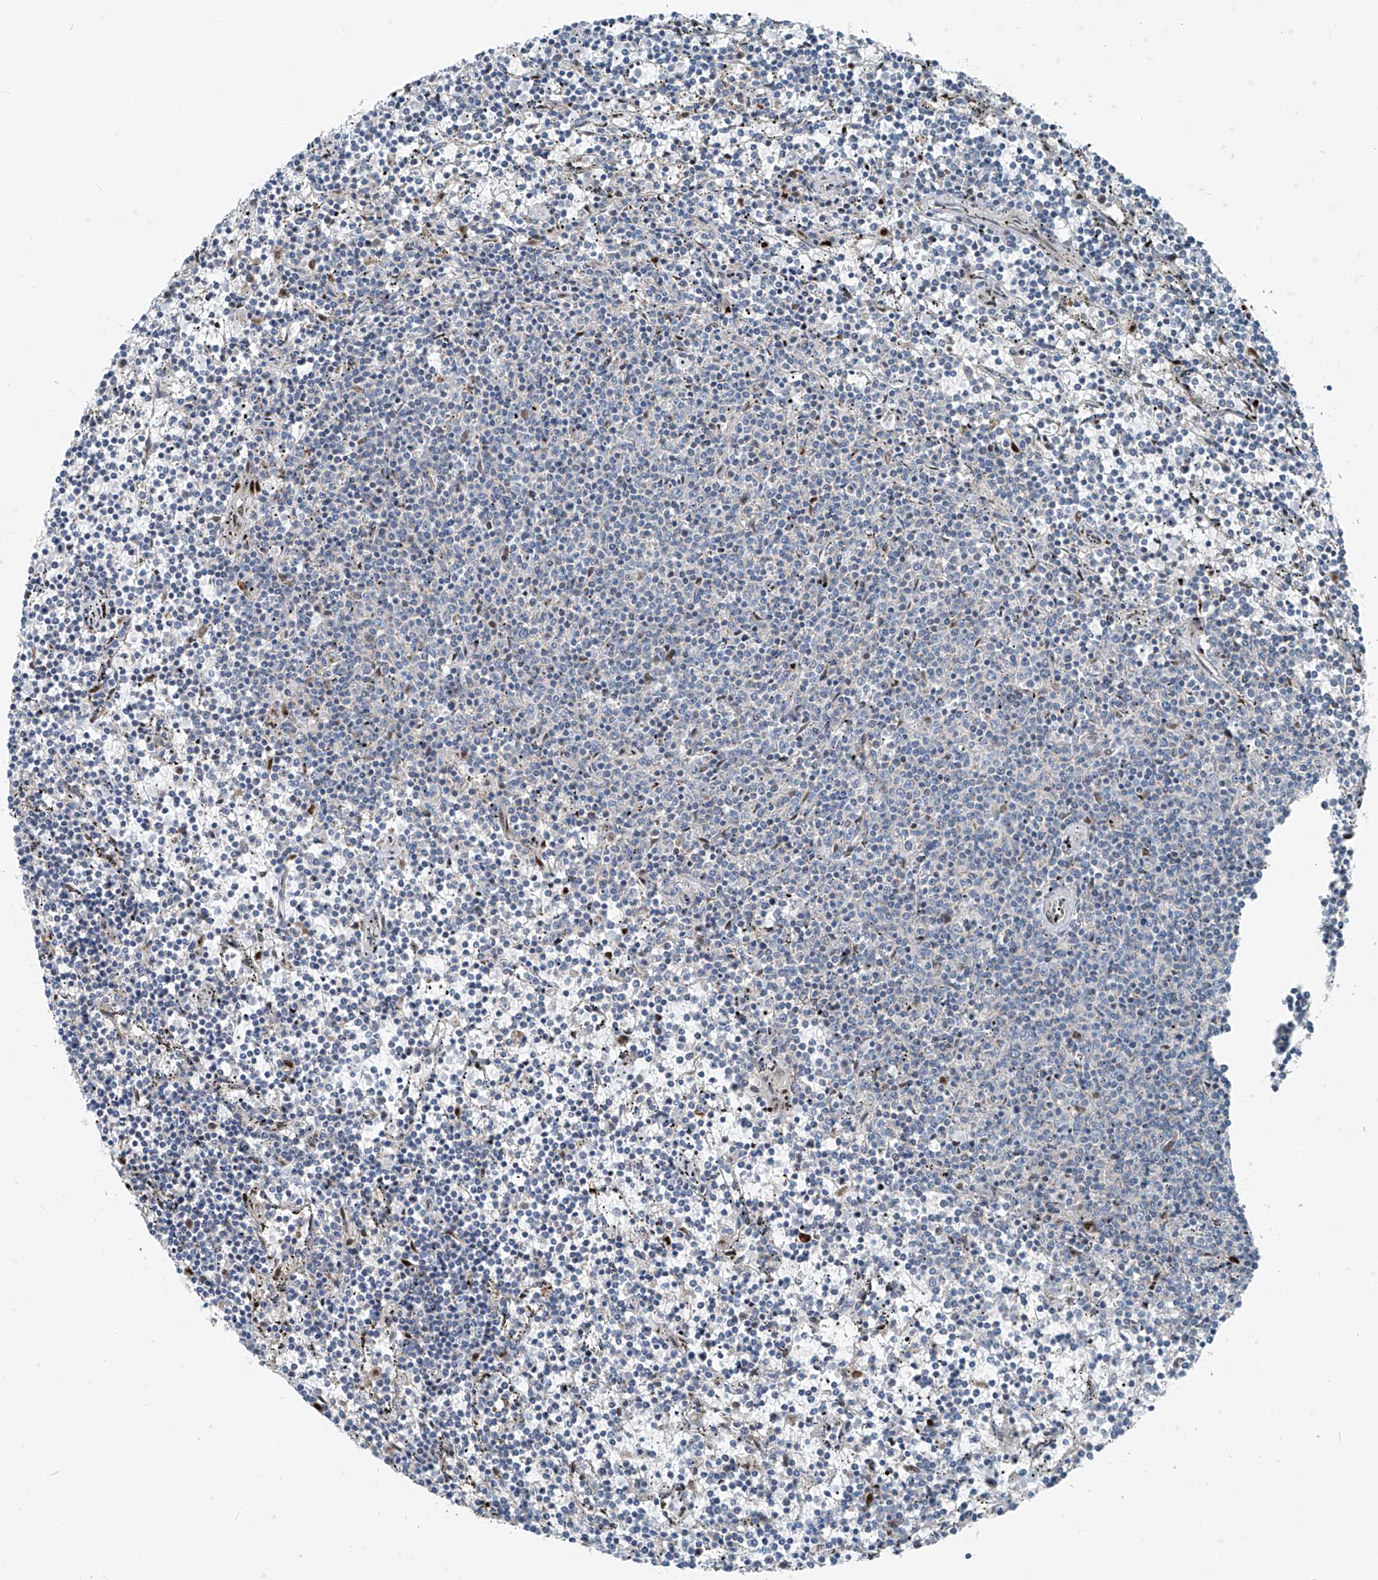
{"staining": {"intensity": "negative", "quantity": "none", "location": "none"}, "tissue": "lymphoma", "cell_type": "Tumor cells", "image_type": "cancer", "snomed": [{"axis": "morphology", "description": "Malignant lymphoma, non-Hodgkin's type, Low grade"}, {"axis": "topography", "description": "Spleen"}], "caption": "A high-resolution micrograph shows IHC staining of lymphoma, which demonstrates no significant staining in tumor cells. (Immunohistochemistry, brightfield microscopy, high magnification).", "gene": "PPCS", "patient": {"sex": "female", "age": 50}}